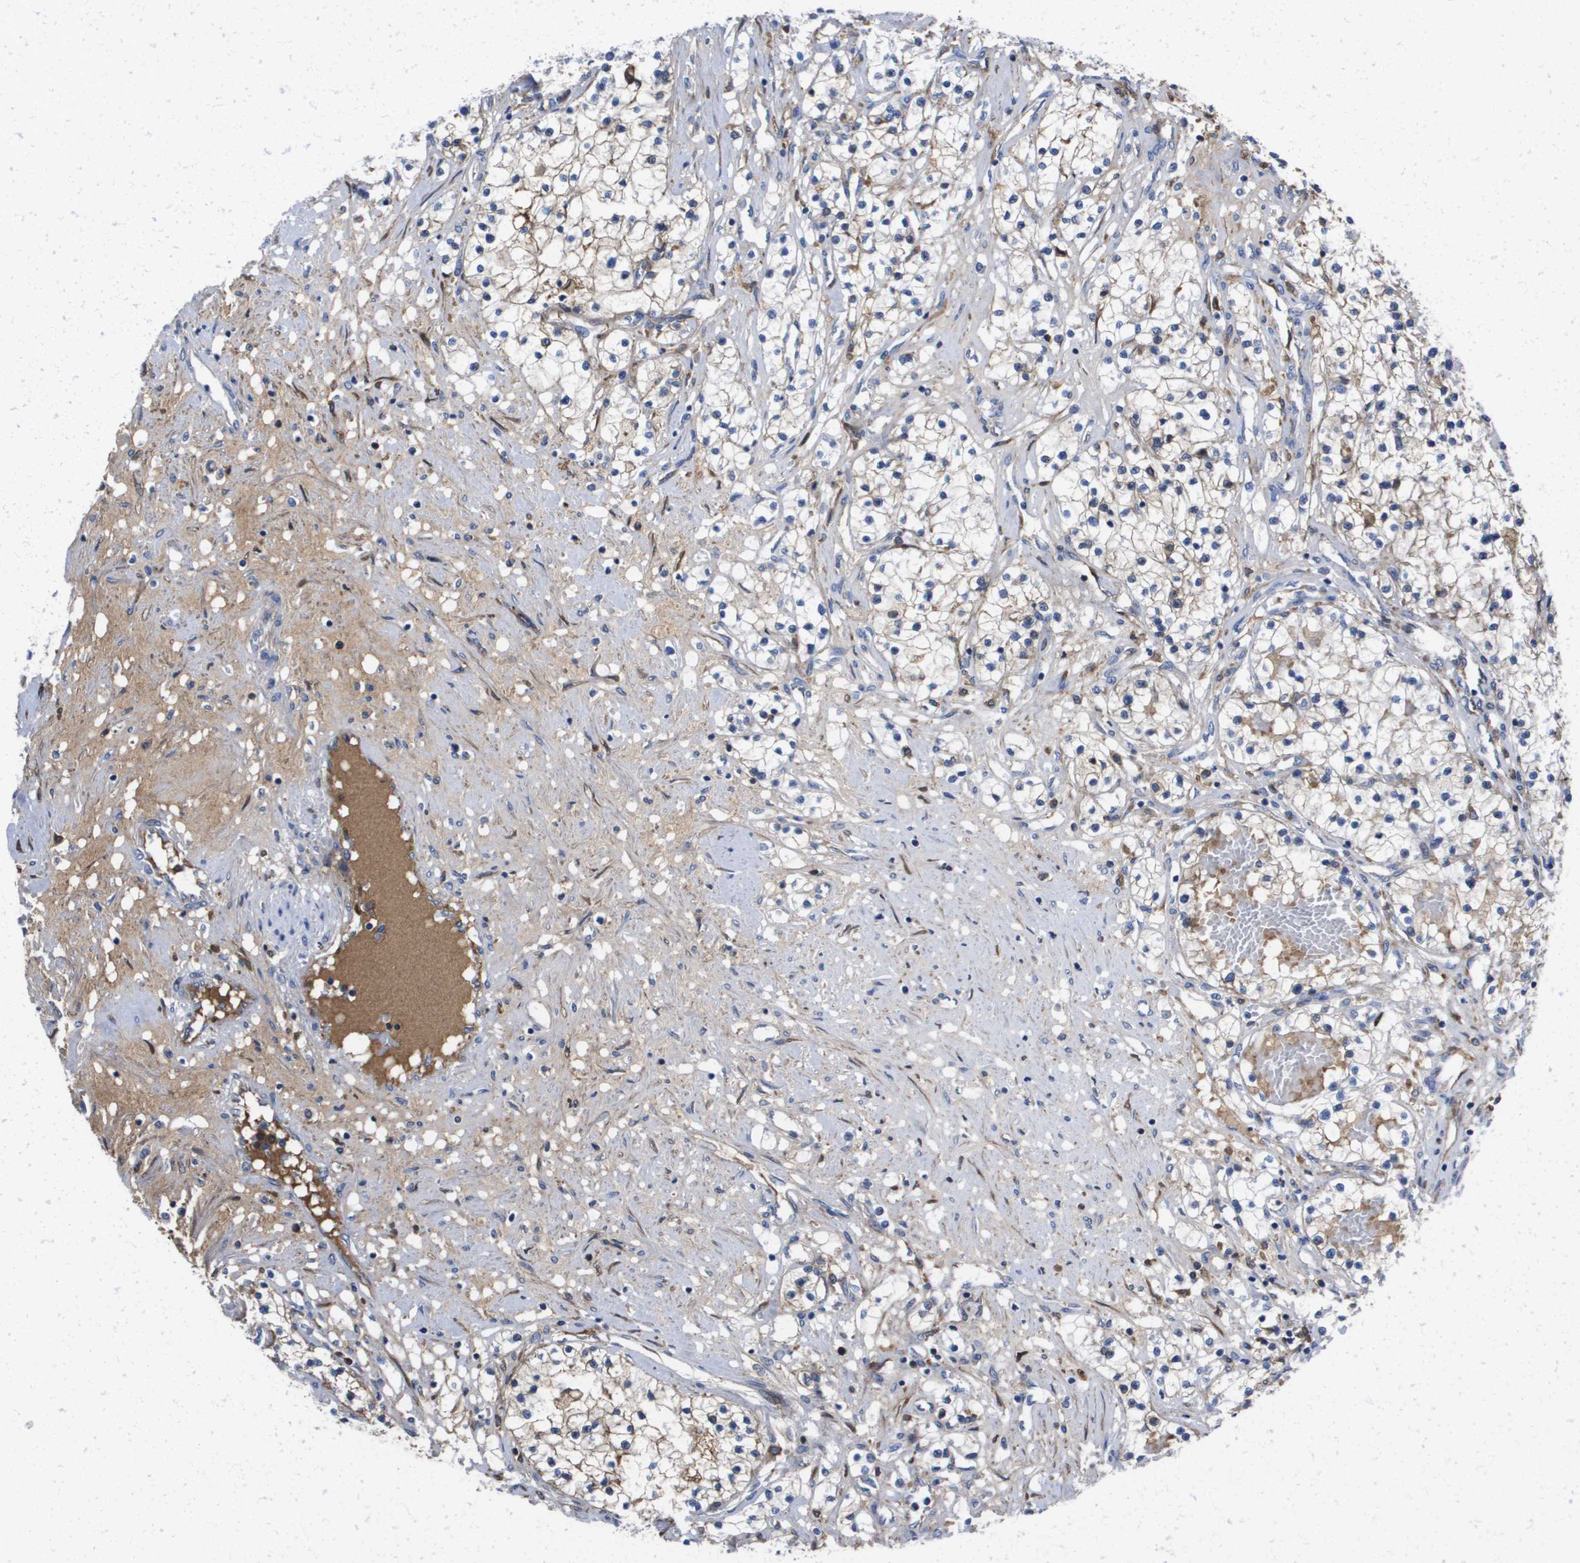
{"staining": {"intensity": "weak", "quantity": "<25%", "location": "cytoplasmic/membranous"}, "tissue": "renal cancer", "cell_type": "Tumor cells", "image_type": "cancer", "snomed": [{"axis": "morphology", "description": "Adenocarcinoma, NOS"}, {"axis": "topography", "description": "Kidney"}], "caption": "Tumor cells show no significant protein positivity in renal adenocarcinoma.", "gene": "SERPINC1", "patient": {"sex": "male", "age": 68}}